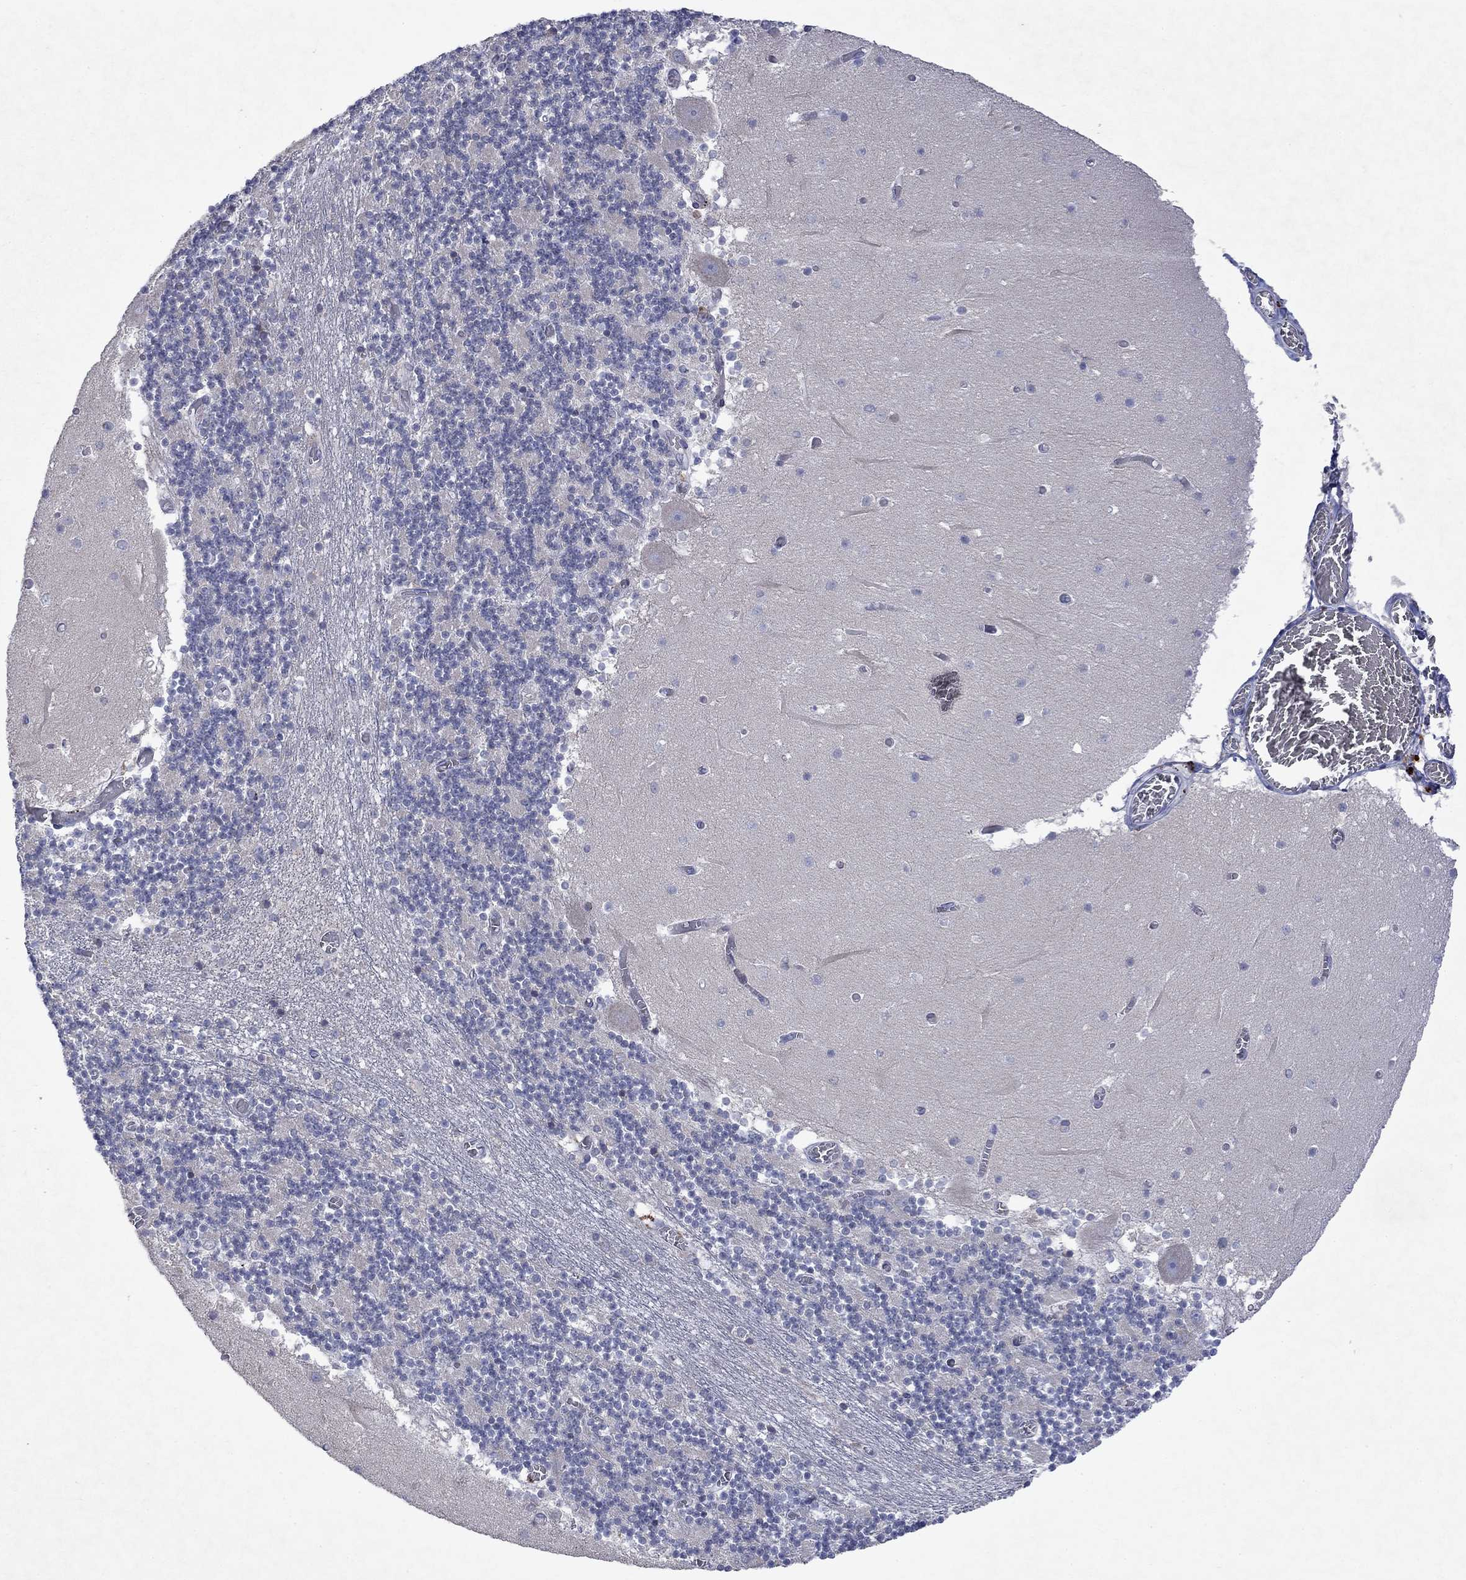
{"staining": {"intensity": "negative", "quantity": "none", "location": "none"}, "tissue": "cerebellum", "cell_type": "Cells in granular layer", "image_type": "normal", "snomed": [{"axis": "morphology", "description": "Normal tissue, NOS"}, {"axis": "topography", "description": "Cerebellum"}], "caption": "This histopathology image is of benign cerebellum stained with immunohistochemistry to label a protein in brown with the nuclei are counter-stained blue. There is no positivity in cells in granular layer.", "gene": "TMEM97", "patient": {"sex": "female", "age": 28}}